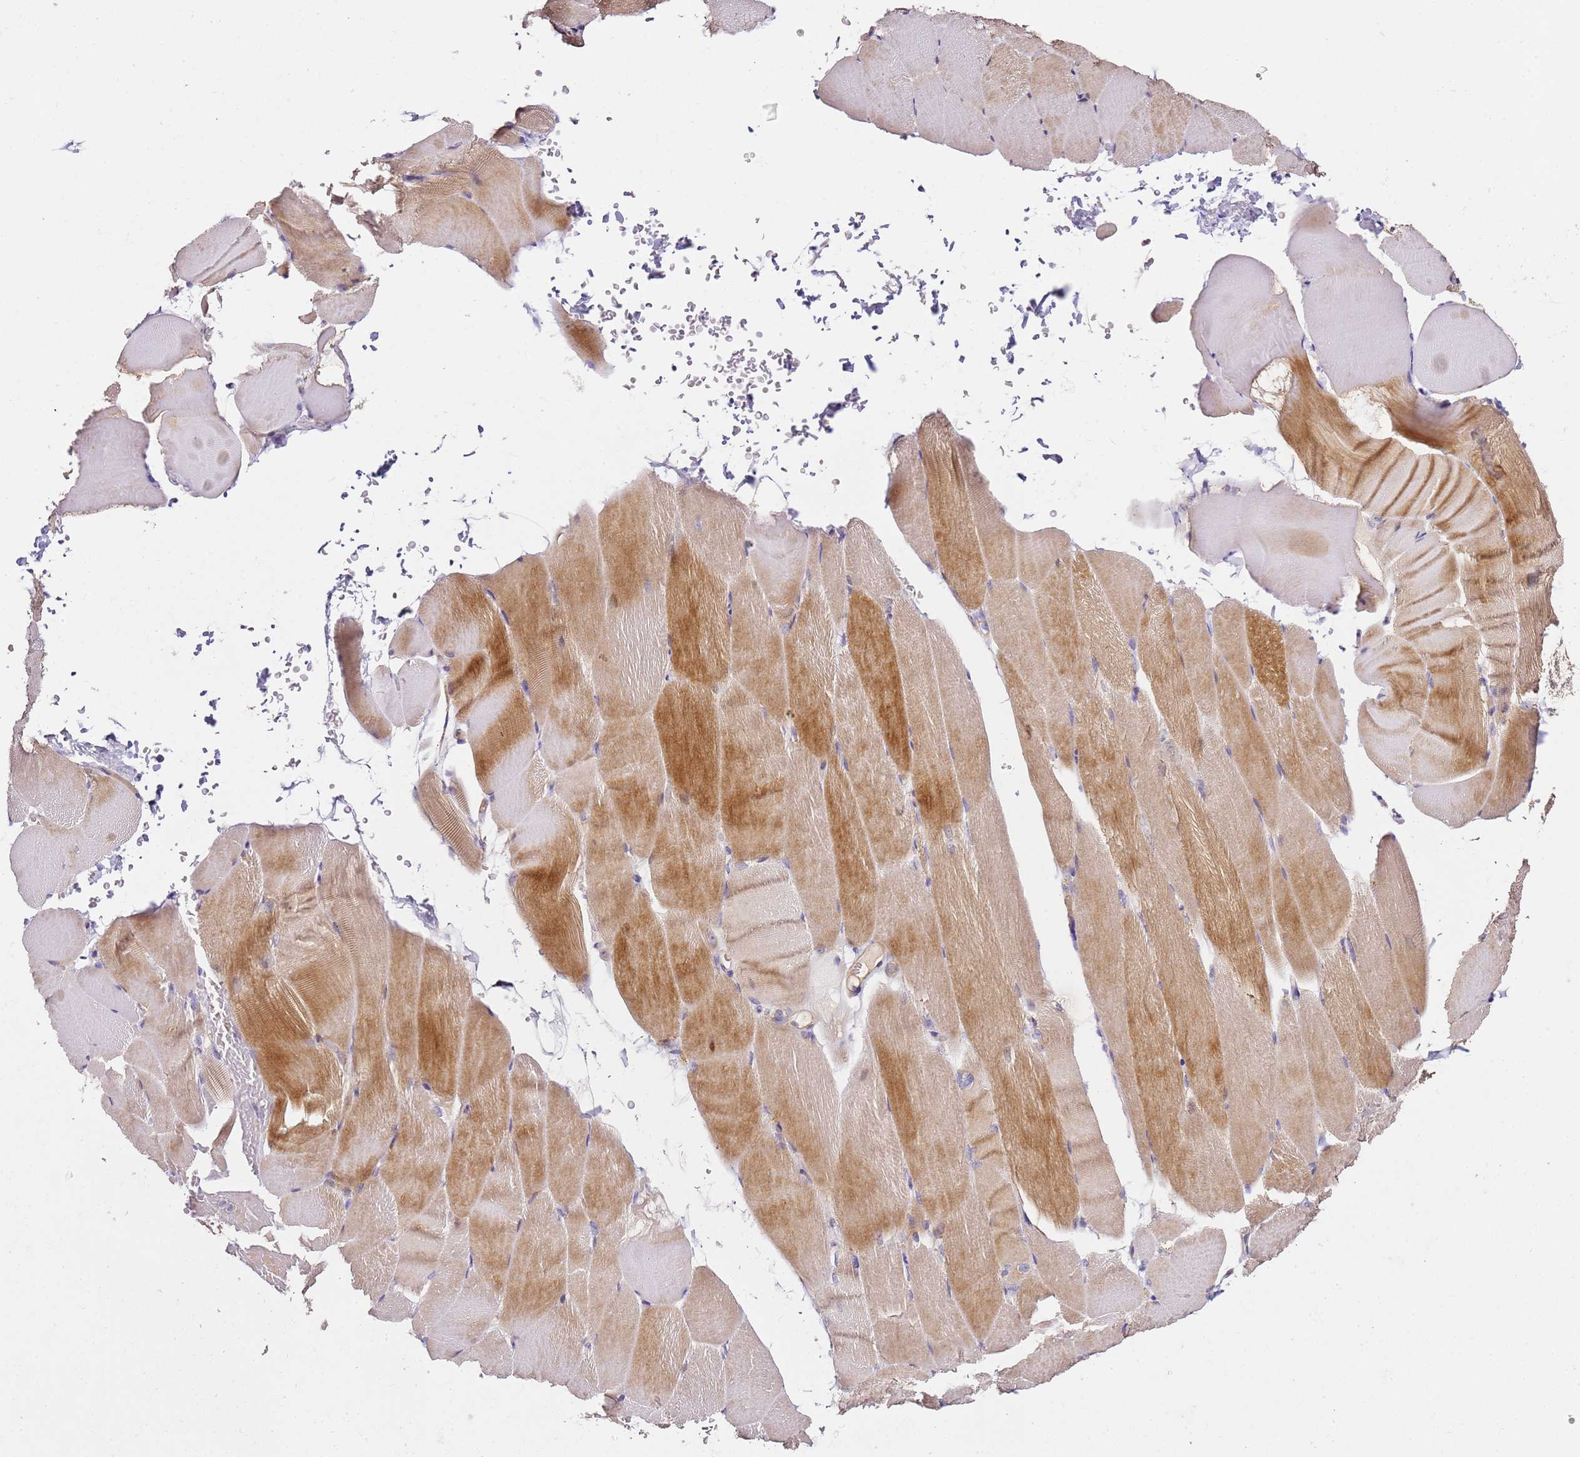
{"staining": {"intensity": "moderate", "quantity": ">75%", "location": "cytoplasmic/membranous"}, "tissue": "skeletal muscle", "cell_type": "Myocytes", "image_type": "normal", "snomed": [{"axis": "morphology", "description": "Normal tissue, NOS"}, {"axis": "topography", "description": "Skeletal muscle"}, {"axis": "topography", "description": "Parathyroid gland"}], "caption": "Skeletal muscle stained with IHC reveals moderate cytoplasmic/membranous staining in about >75% of myocytes.", "gene": "OR2B11", "patient": {"sex": "female", "age": 37}}